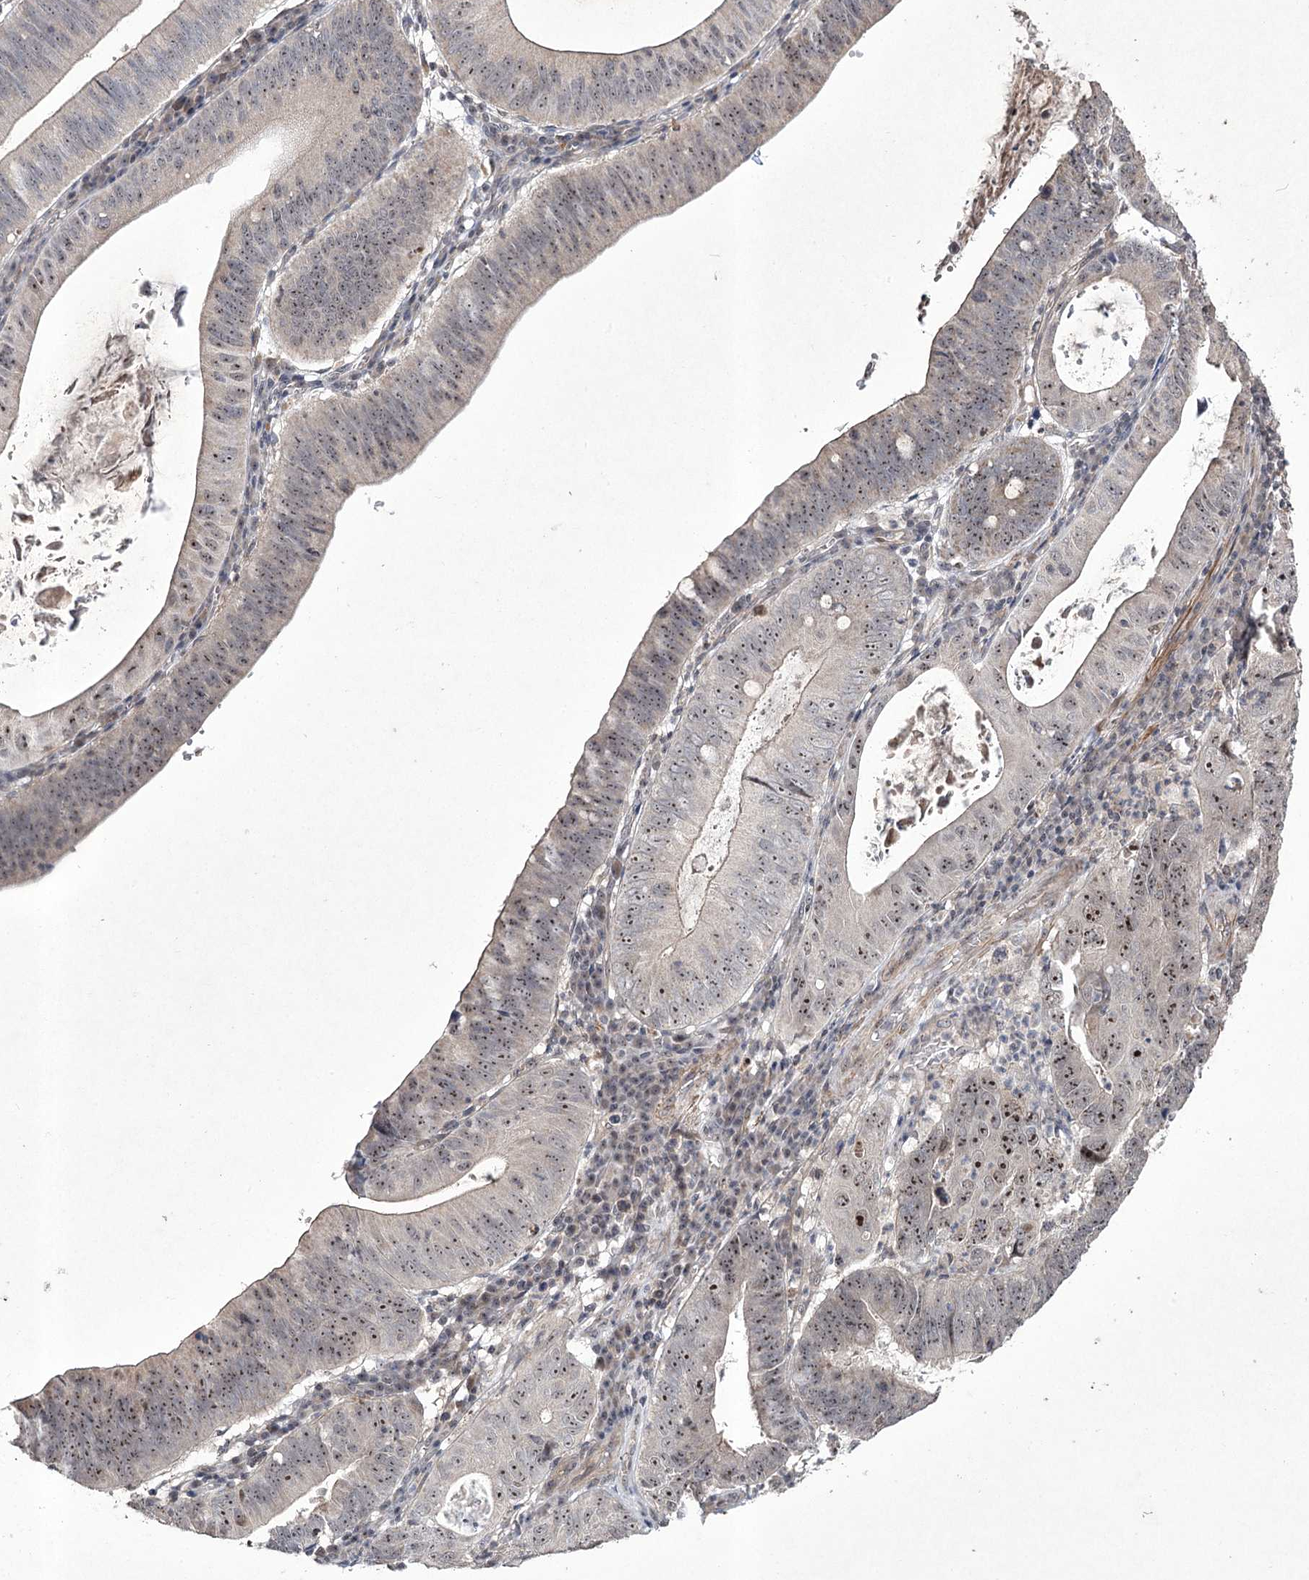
{"staining": {"intensity": "moderate", "quantity": ">75%", "location": "nuclear"}, "tissue": "stomach cancer", "cell_type": "Tumor cells", "image_type": "cancer", "snomed": [{"axis": "morphology", "description": "Adenocarcinoma, NOS"}, {"axis": "topography", "description": "Stomach"}], "caption": "A medium amount of moderate nuclear expression is appreciated in approximately >75% of tumor cells in adenocarcinoma (stomach) tissue.", "gene": "CCDC59", "patient": {"sex": "male", "age": 59}}